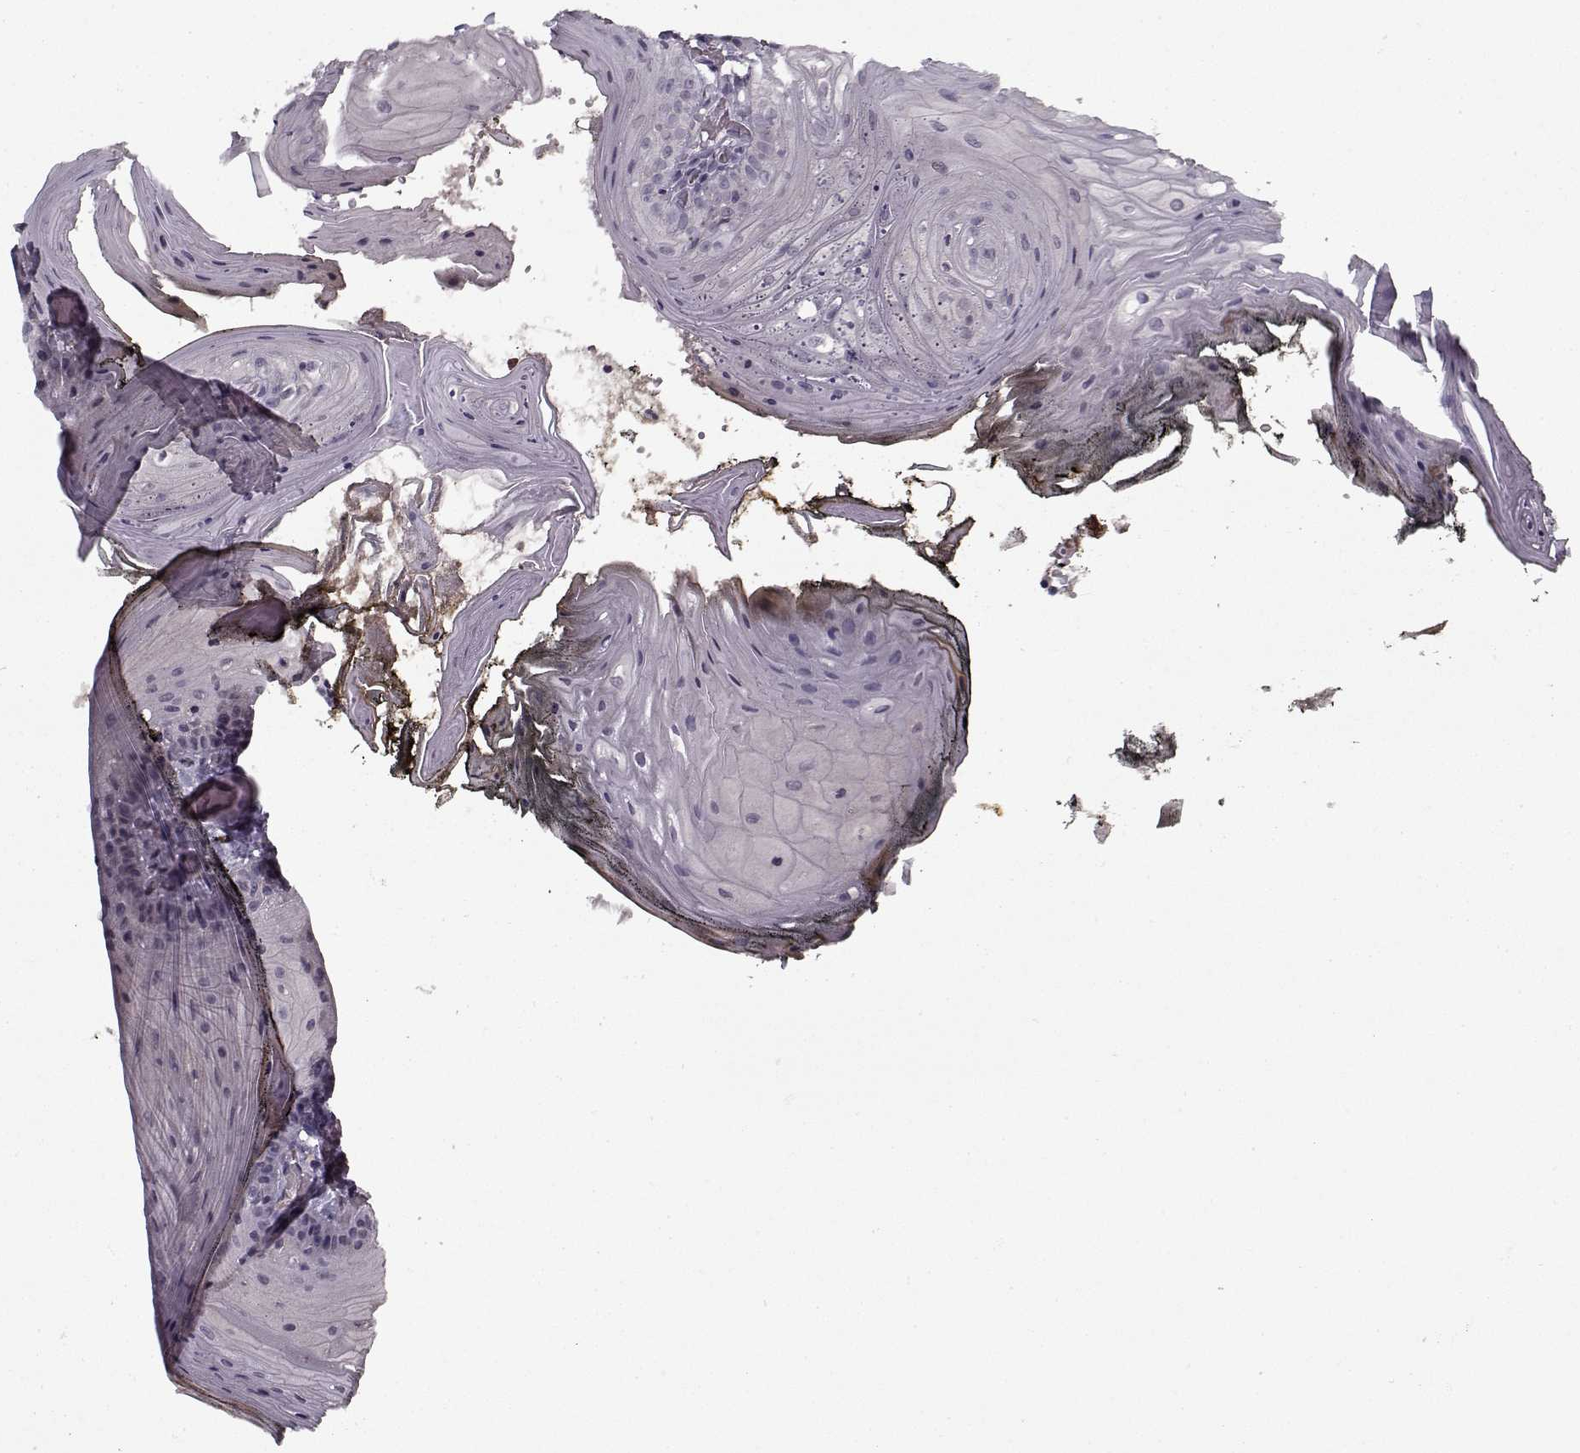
{"staining": {"intensity": "negative", "quantity": "none", "location": "none"}, "tissue": "oral mucosa", "cell_type": "Squamous epithelial cells", "image_type": "normal", "snomed": [{"axis": "morphology", "description": "Normal tissue, NOS"}, {"axis": "topography", "description": "Oral tissue"}], "caption": "The photomicrograph exhibits no significant positivity in squamous epithelial cells of oral mucosa.", "gene": "LAMA2", "patient": {"sex": "male", "age": 9}}